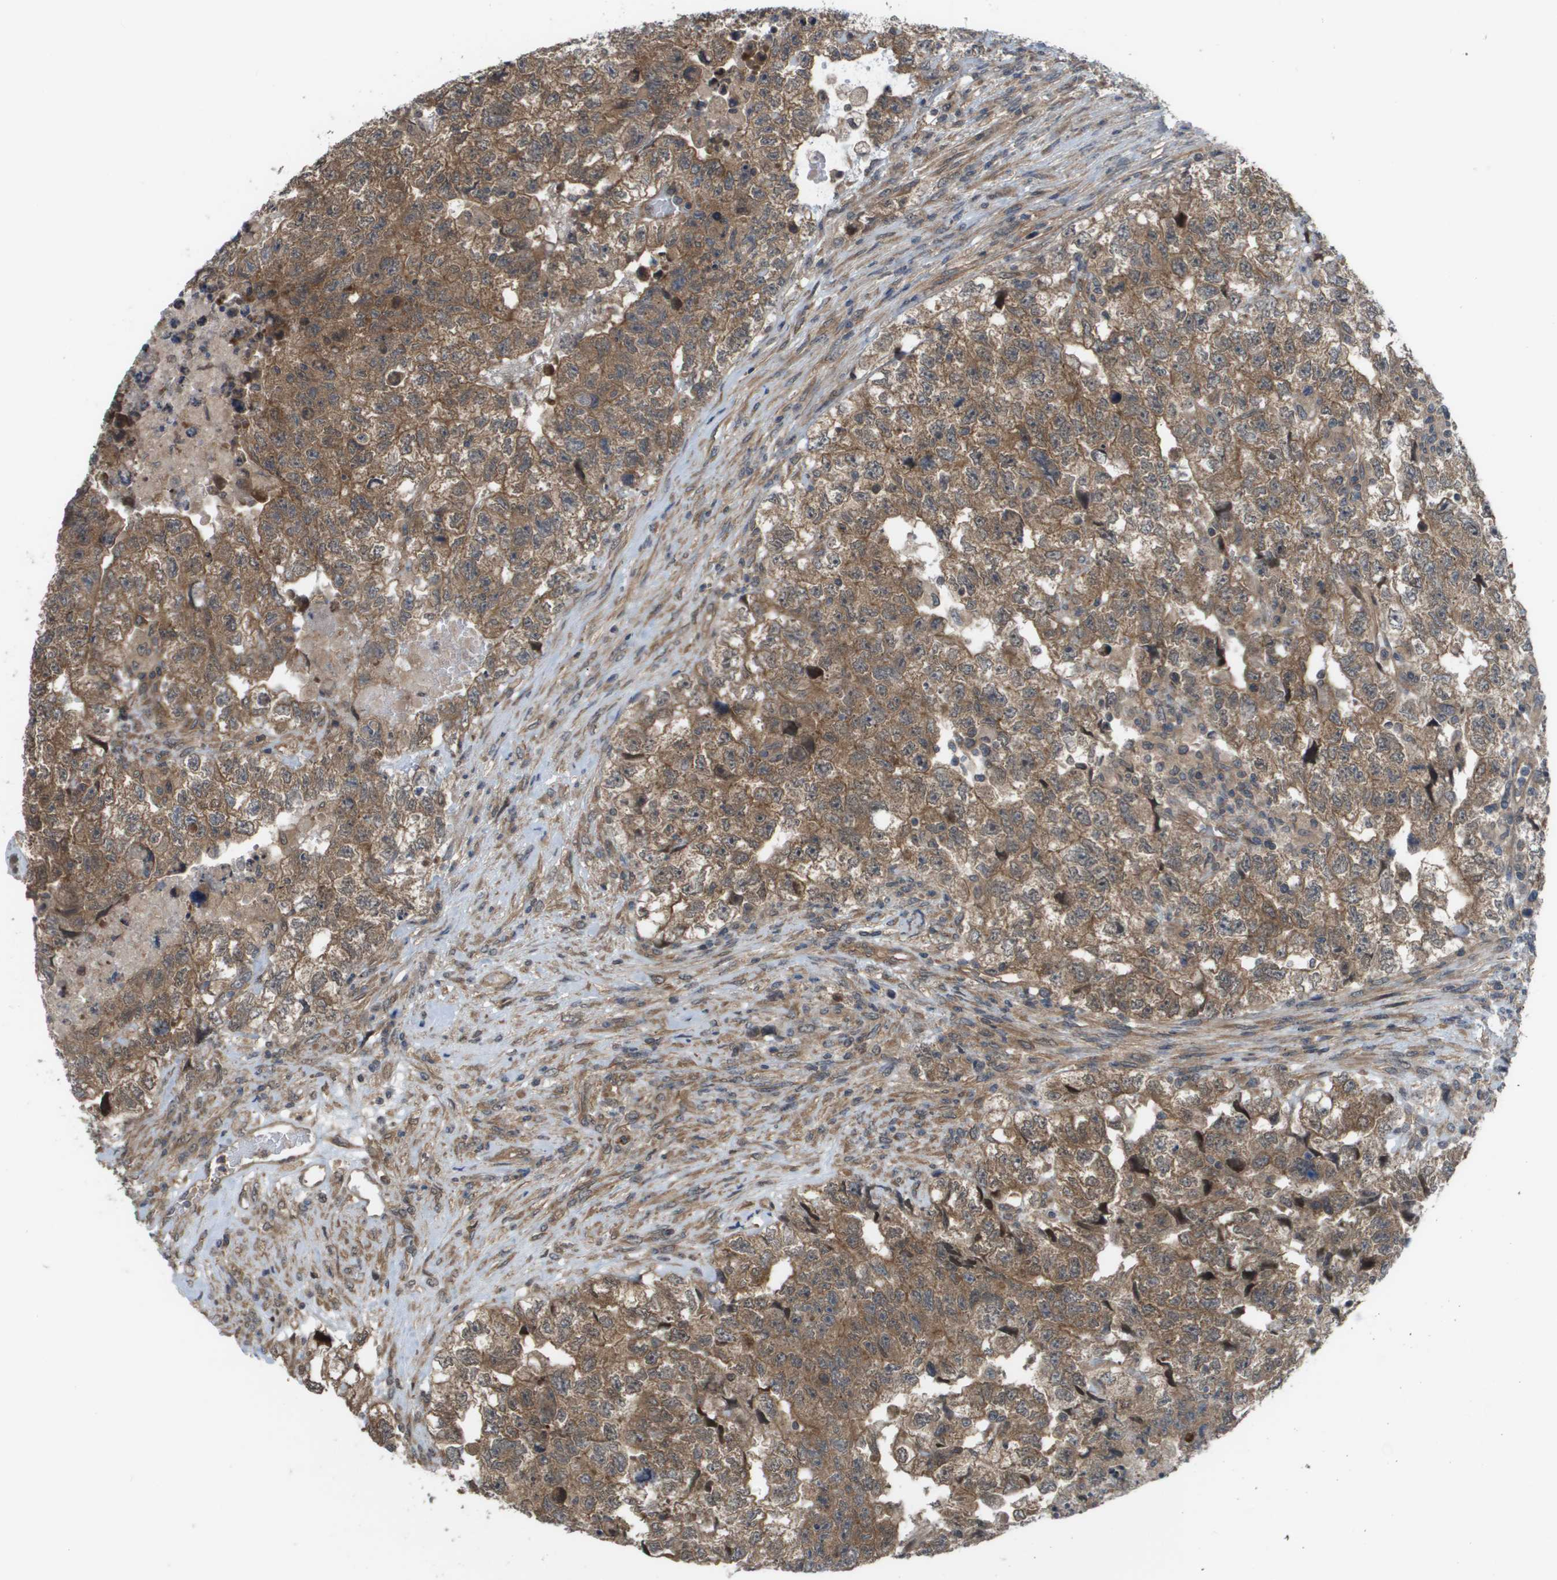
{"staining": {"intensity": "moderate", "quantity": ">75%", "location": "cytoplasmic/membranous"}, "tissue": "testis cancer", "cell_type": "Tumor cells", "image_type": "cancer", "snomed": [{"axis": "morphology", "description": "Carcinoma, Embryonal, NOS"}, {"axis": "topography", "description": "Testis"}], "caption": "This image exhibits immunohistochemistry (IHC) staining of human testis embryonal carcinoma, with medium moderate cytoplasmic/membranous positivity in approximately >75% of tumor cells.", "gene": "CTPS2", "patient": {"sex": "male", "age": 36}}